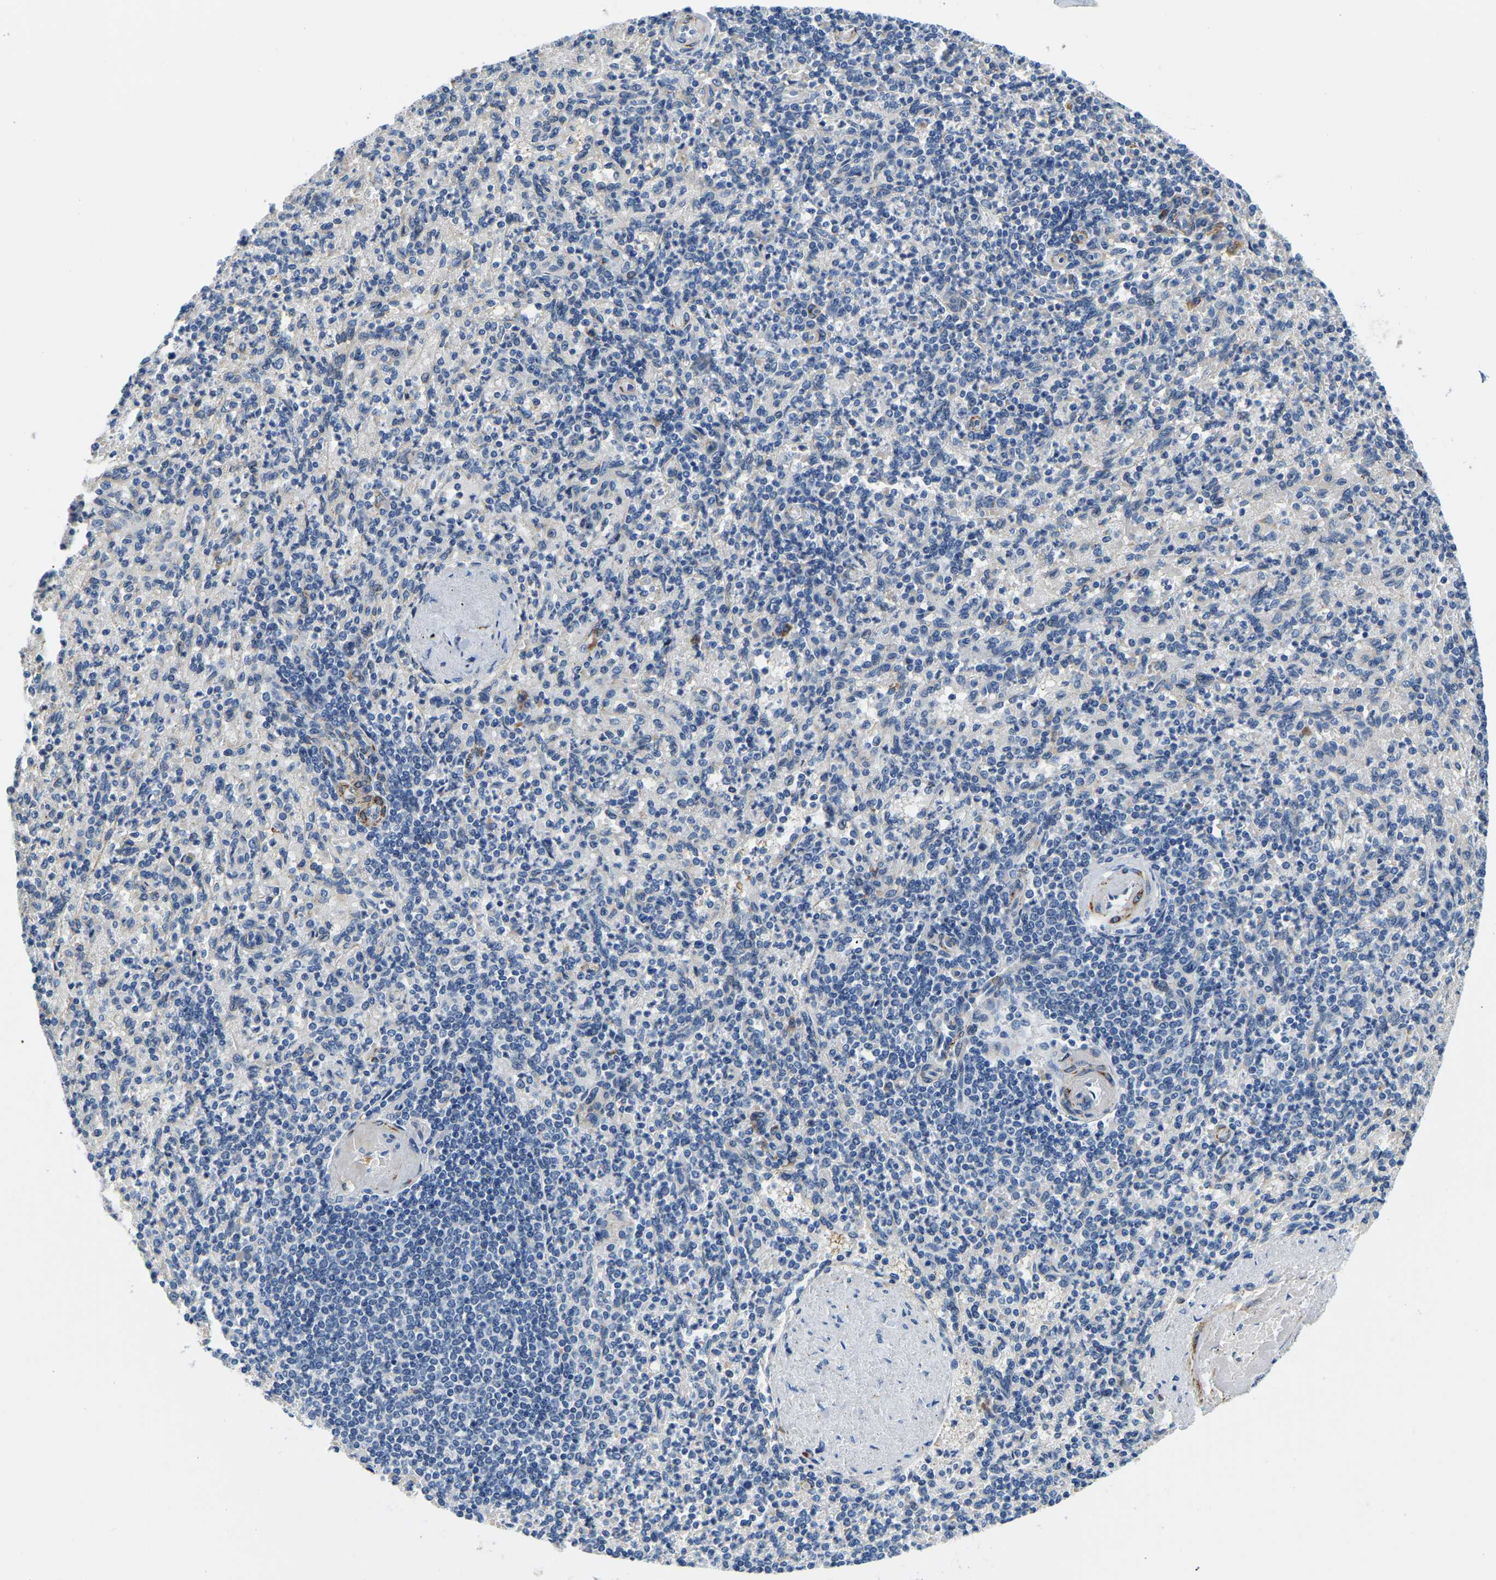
{"staining": {"intensity": "negative", "quantity": "none", "location": "none"}, "tissue": "spleen", "cell_type": "Cells in red pulp", "image_type": "normal", "snomed": [{"axis": "morphology", "description": "Normal tissue, NOS"}, {"axis": "topography", "description": "Spleen"}], "caption": "This is an immunohistochemistry (IHC) micrograph of normal human spleen. There is no expression in cells in red pulp.", "gene": "LIAS", "patient": {"sex": "female", "age": 74}}